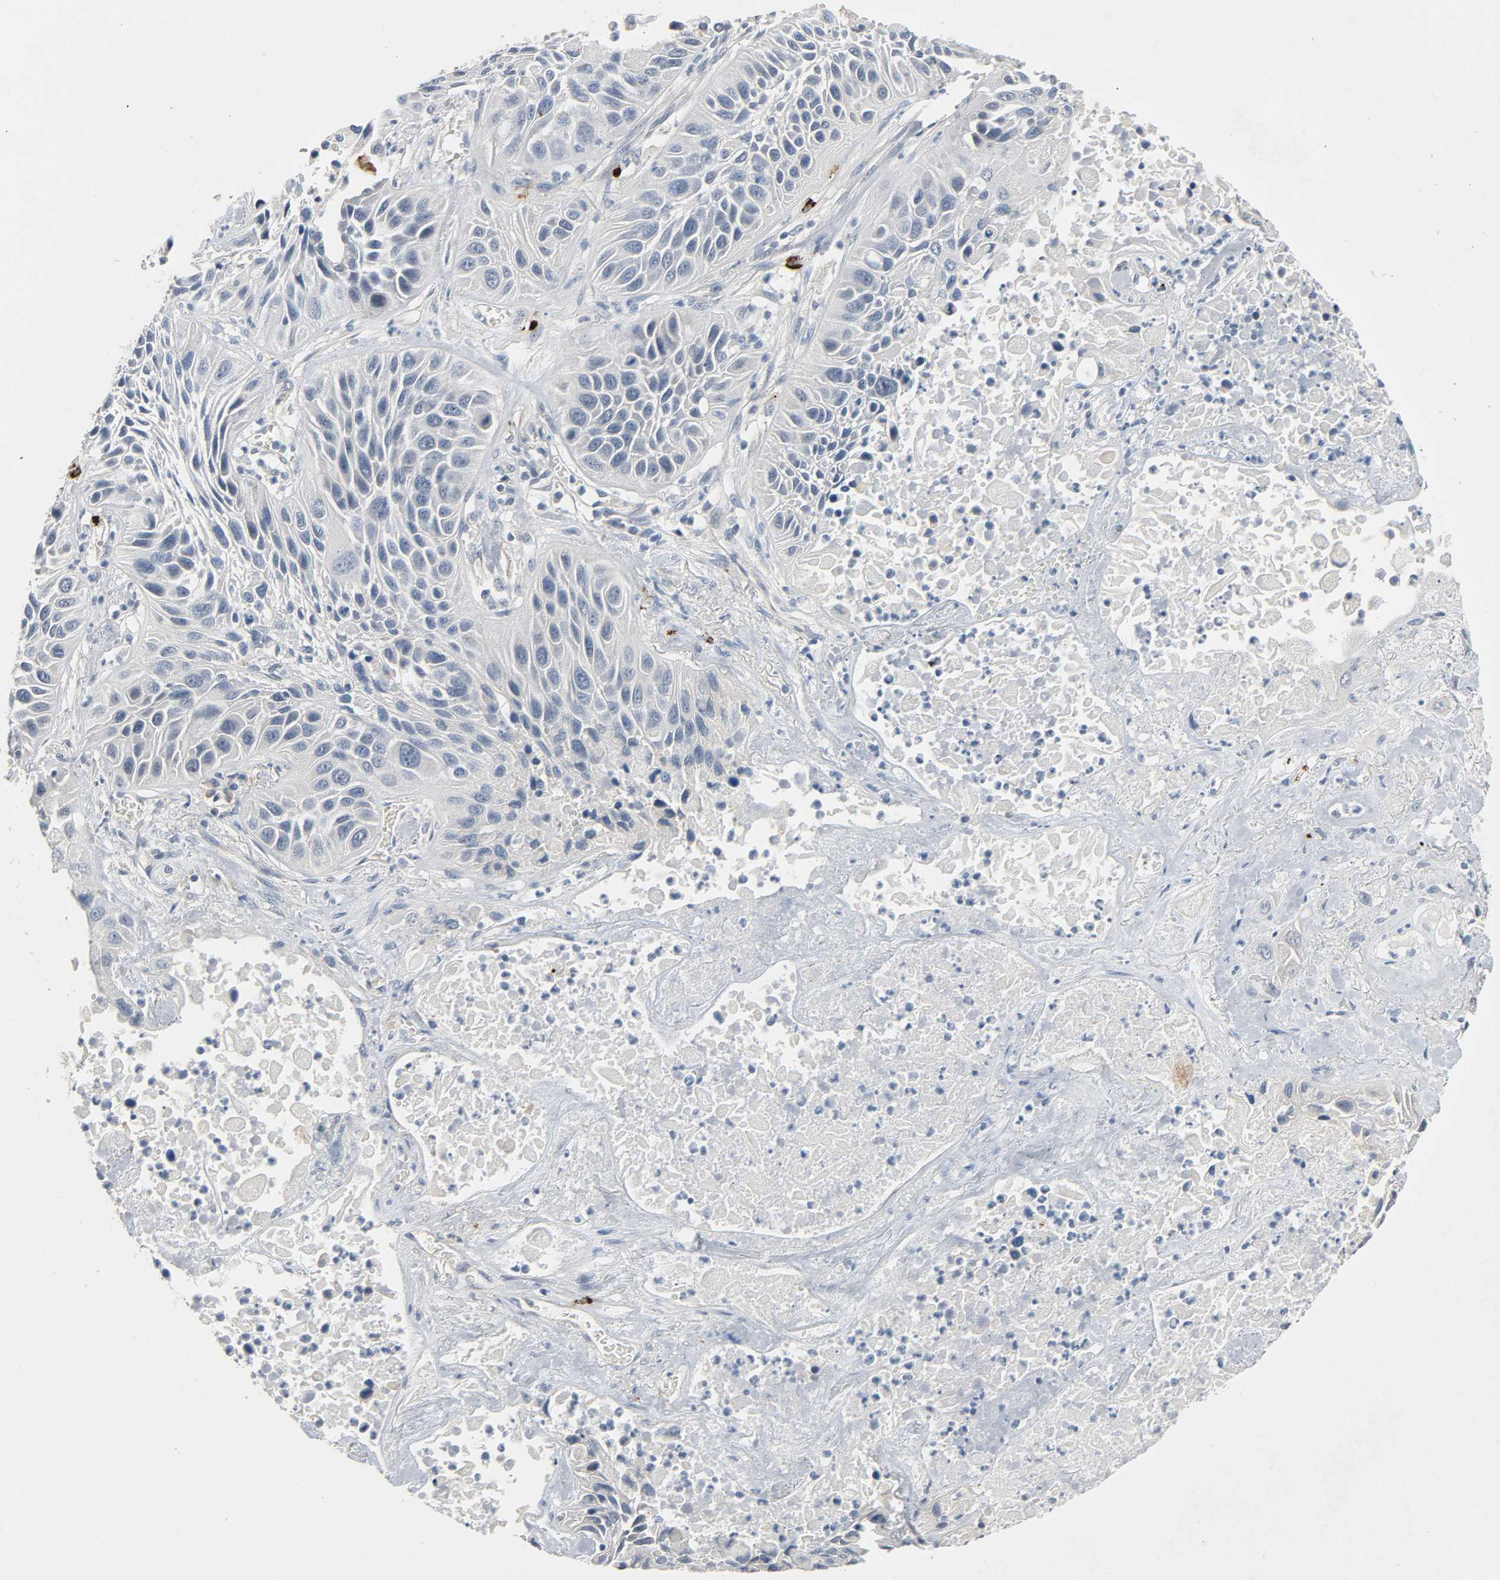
{"staining": {"intensity": "negative", "quantity": "none", "location": "none"}, "tissue": "lung cancer", "cell_type": "Tumor cells", "image_type": "cancer", "snomed": [{"axis": "morphology", "description": "Squamous cell carcinoma, NOS"}, {"axis": "topography", "description": "Lung"}], "caption": "Tumor cells show no significant expression in lung squamous cell carcinoma.", "gene": "LIMCH1", "patient": {"sex": "female", "age": 76}}